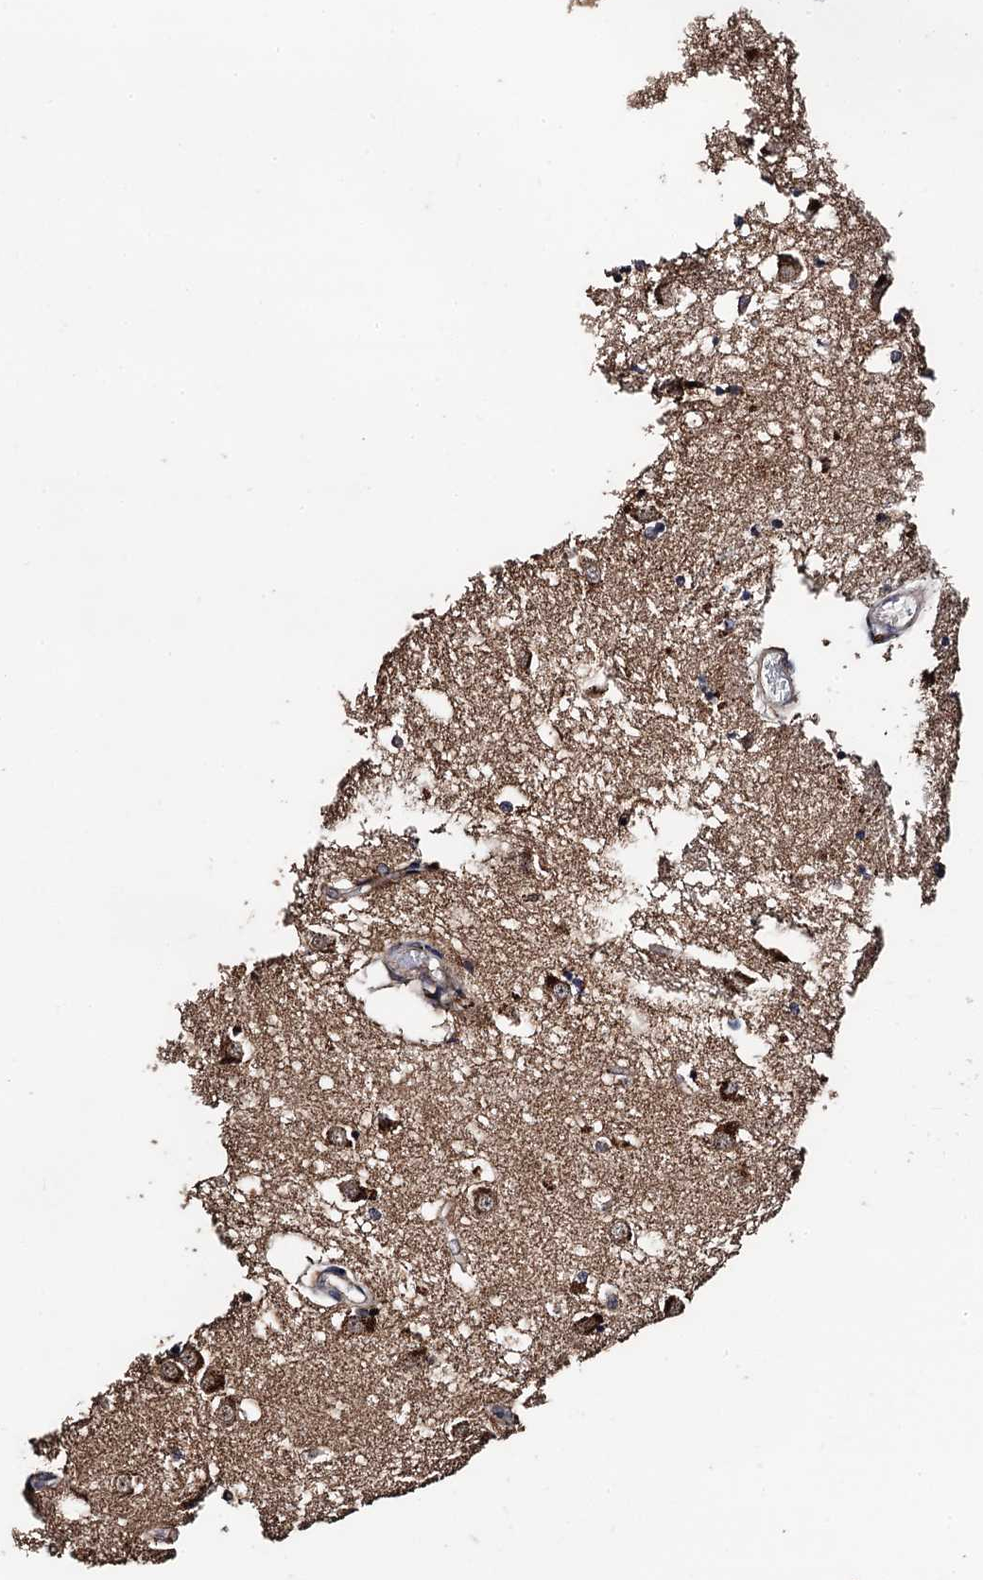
{"staining": {"intensity": "moderate", "quantity": "25%-75%", "location": "cytoplasmic/membranous"}, "tissue": "caudate", "cell_type": "Glial cells", "image_type": "normal", "snomed": [{"axis": "morphology", "description": "Normal tissue, NOS"}, {"axis": "topography", "description": "Lateral ventricle wall"}], "caption": "IHC micrograph of benign caudate stained for a protein (brown), which demonstrates medium levels of moderate cytoplasmic/membranous staining in approximately 25%-75% of glial cells.", "gene": "PPTC7", "patient": {"sex": "male", "age": 45}}